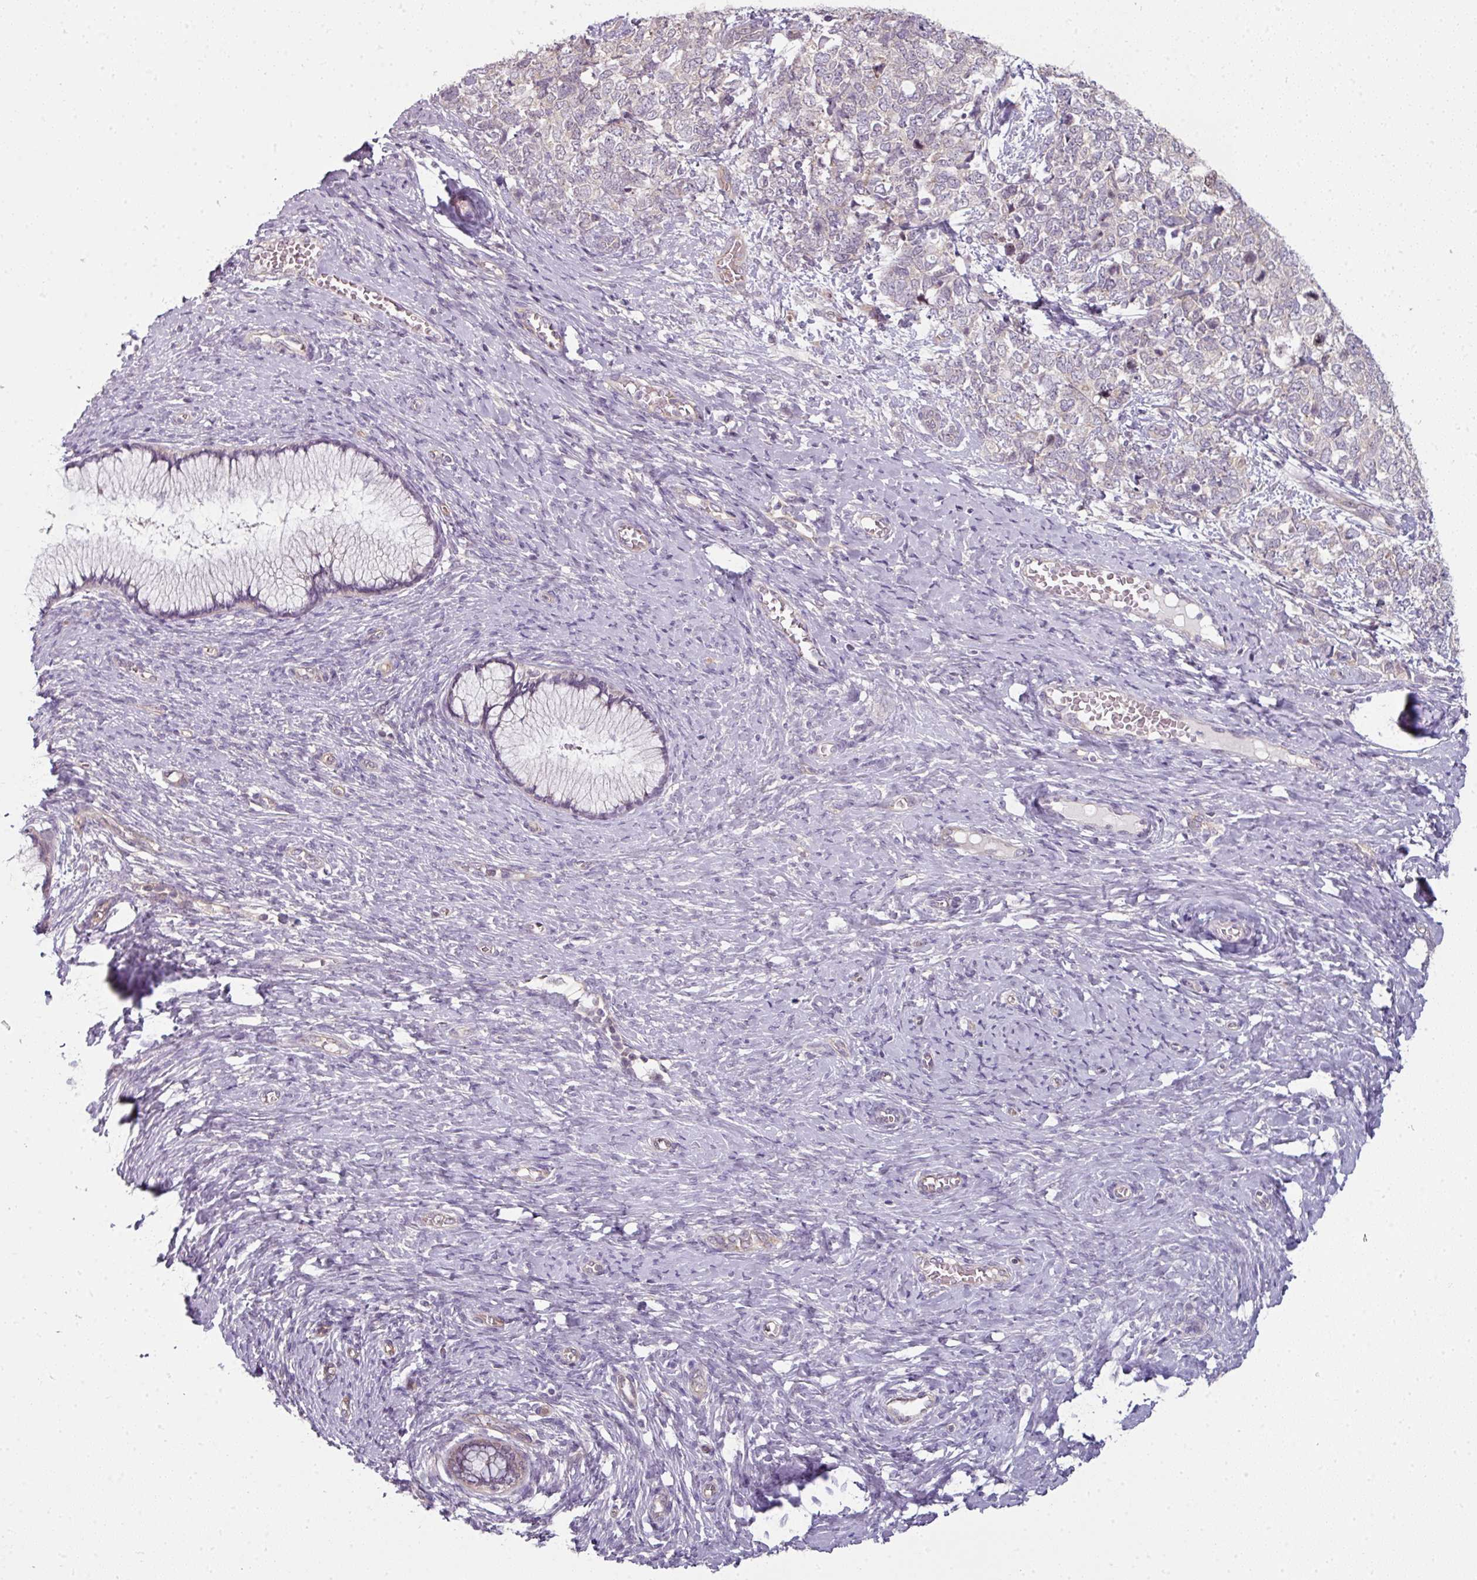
{"staining": {"intensity": "weak", "quantity": "<25%", "location": "nuclear"}, "tissue": "cervical cancer", "cell_type": "Tumor cells", "image_type": "cancer", "snomed": [{"axis": "morphology", "description": "Squamous cell carcinoma, NOS"}, {"axis": "topography", "description": "Cervix"}], "caption": "Histopathology image shows no significant protein expression in tumor cells of cervical squamous cell carcinoma.", "gene": "C19orf33", "patient": {"sex": "female", "age": 63}}